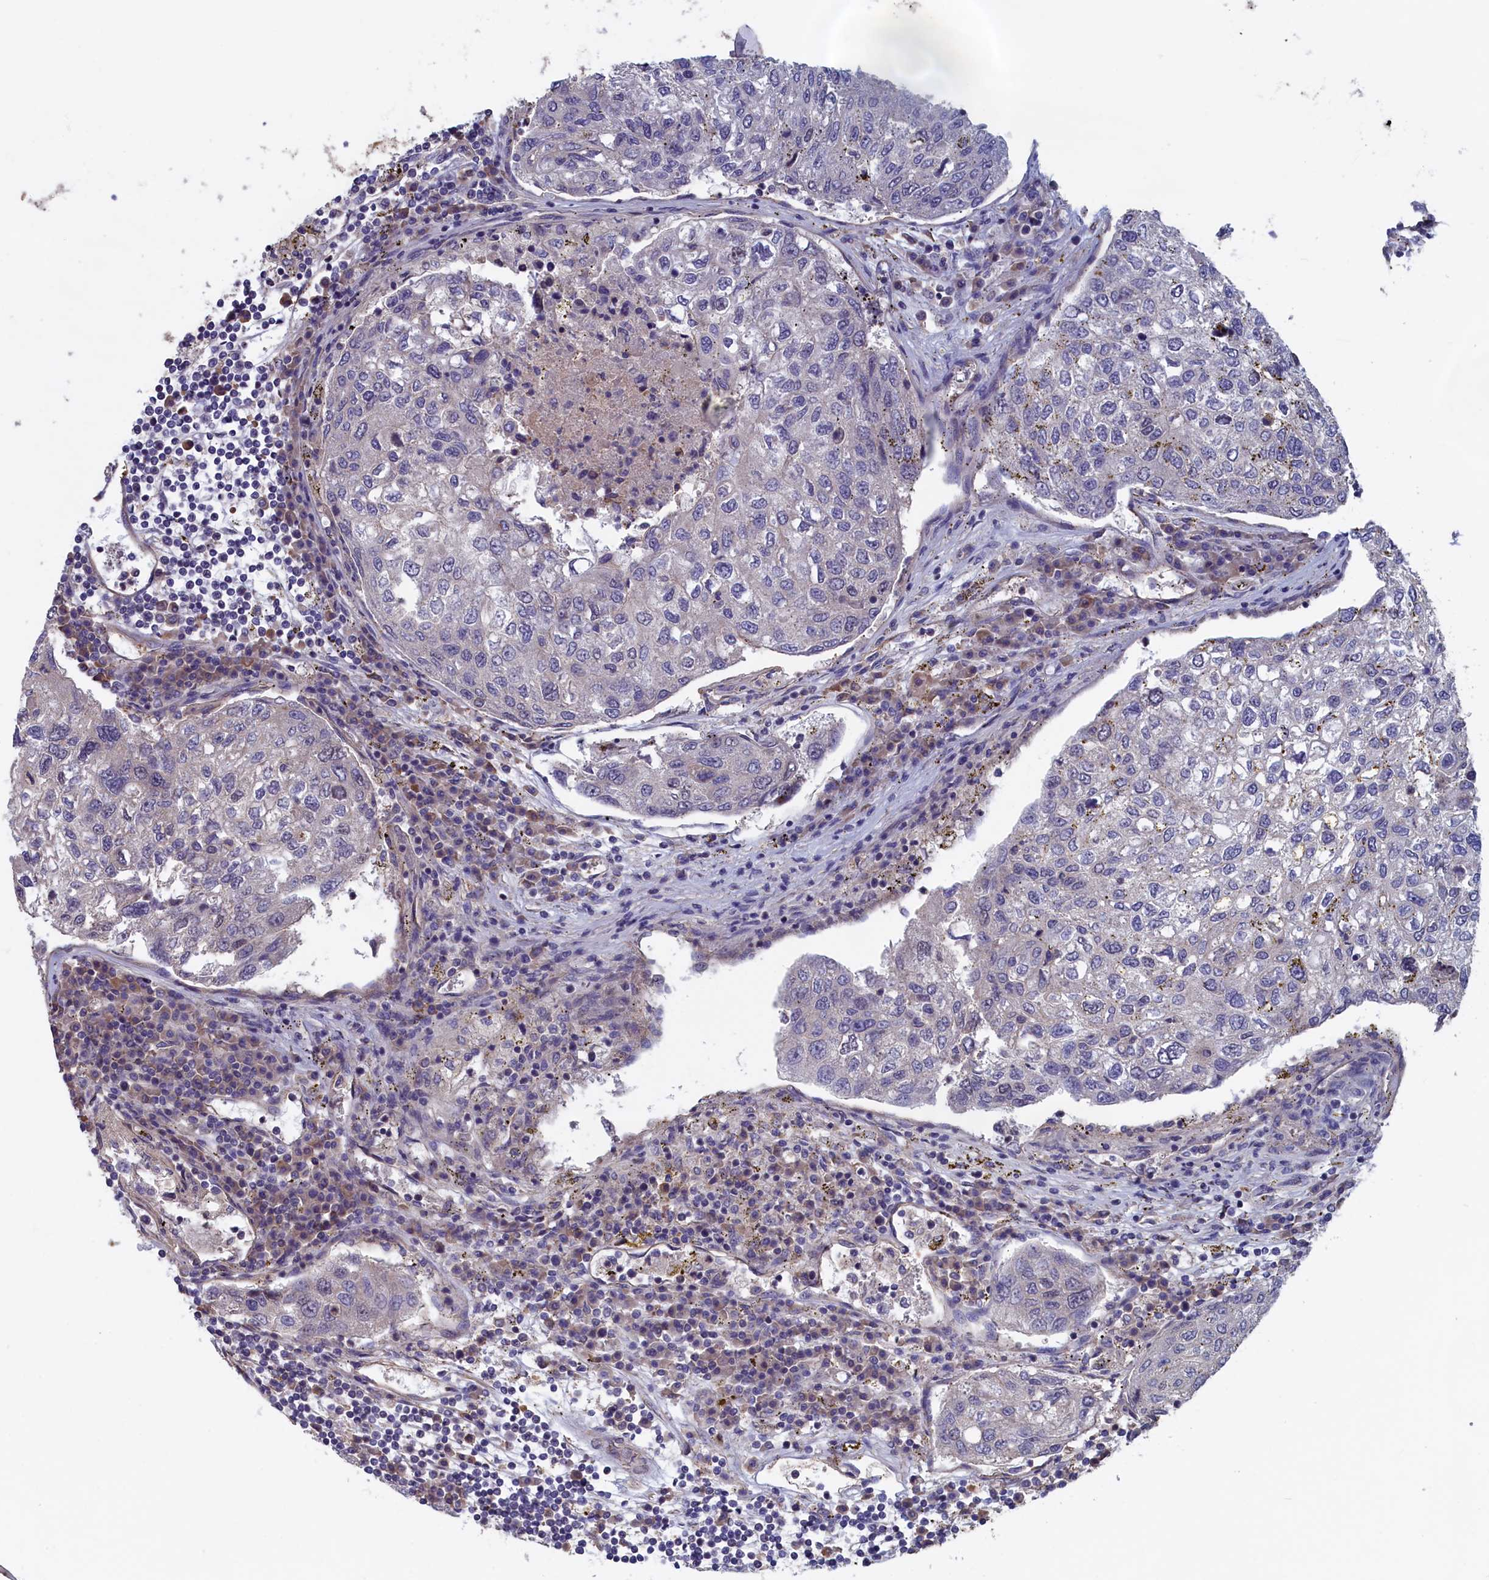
{"staining": {"intensity": "negative", "quantity": "none", "location": "none"}, "tissue": "urothelial cancer", "cell_type": "Tumor cells", "image_type": "cancer", "snomed": [{"axis": "morphology", "description": "Urothelial carcinoma, High grade"}, {"axis": "topography", "description": "Lymph node"}, {"axis": "topography", "description": "Urinary bladder"}], "caption": "A high-resolution image shows IHC staining of high-grade urothelial carcinoma, which exhibits no significant positivity in tumor cells. (Stains: DAB immunohistochemistry (IHC) with hematoxylin counter stain, Microscopy: brightfield microscopy at high magnification).", "gene": "ANKRD2", "patient": {"sex": "male", "age": 51}}